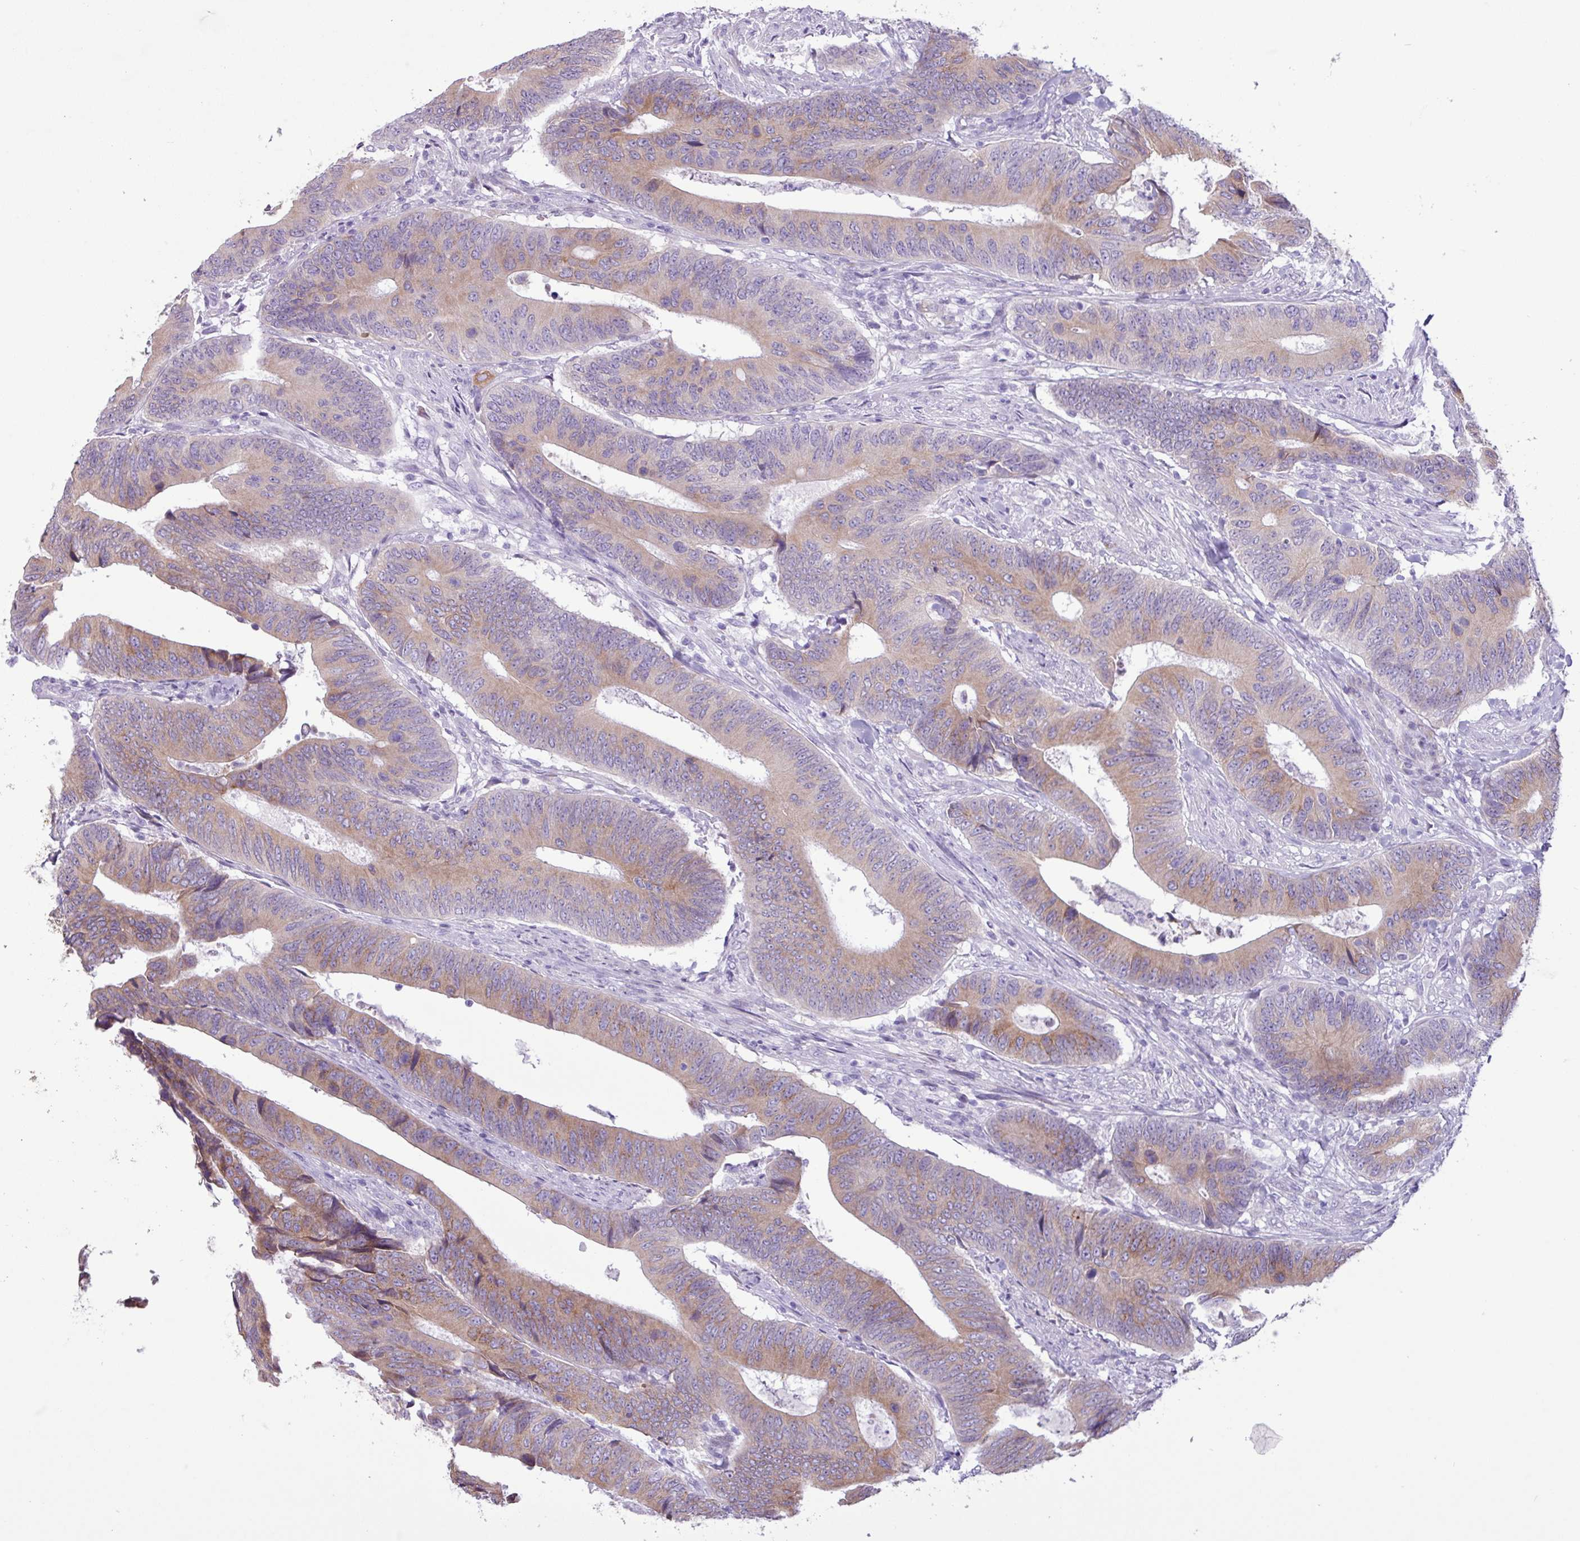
{"staining": {"intensity": "moderate", "quantity": "25%-75%", "location": "cytoplasmic/membranous"}, "tissue": "colorectal cancer", "cell_type": "Tumor cells", "image_type": "cancer", "snomed": [{"axis": "morphology", "description": "Adenocarcinoma, NOS"}, {"axis": "topography", "description": "Colon"}], "caption": "High-power microscopy captured an immunohistochemistry (IHC) histopathology image of colorectal cancer (adenocarcinoma), revealing moderate cytoplasmic/membranous staining in approximately 25%-75% of tumor cells.", "gene": "SLC38A1", "patient": {"sex": "male", "age": 87}}